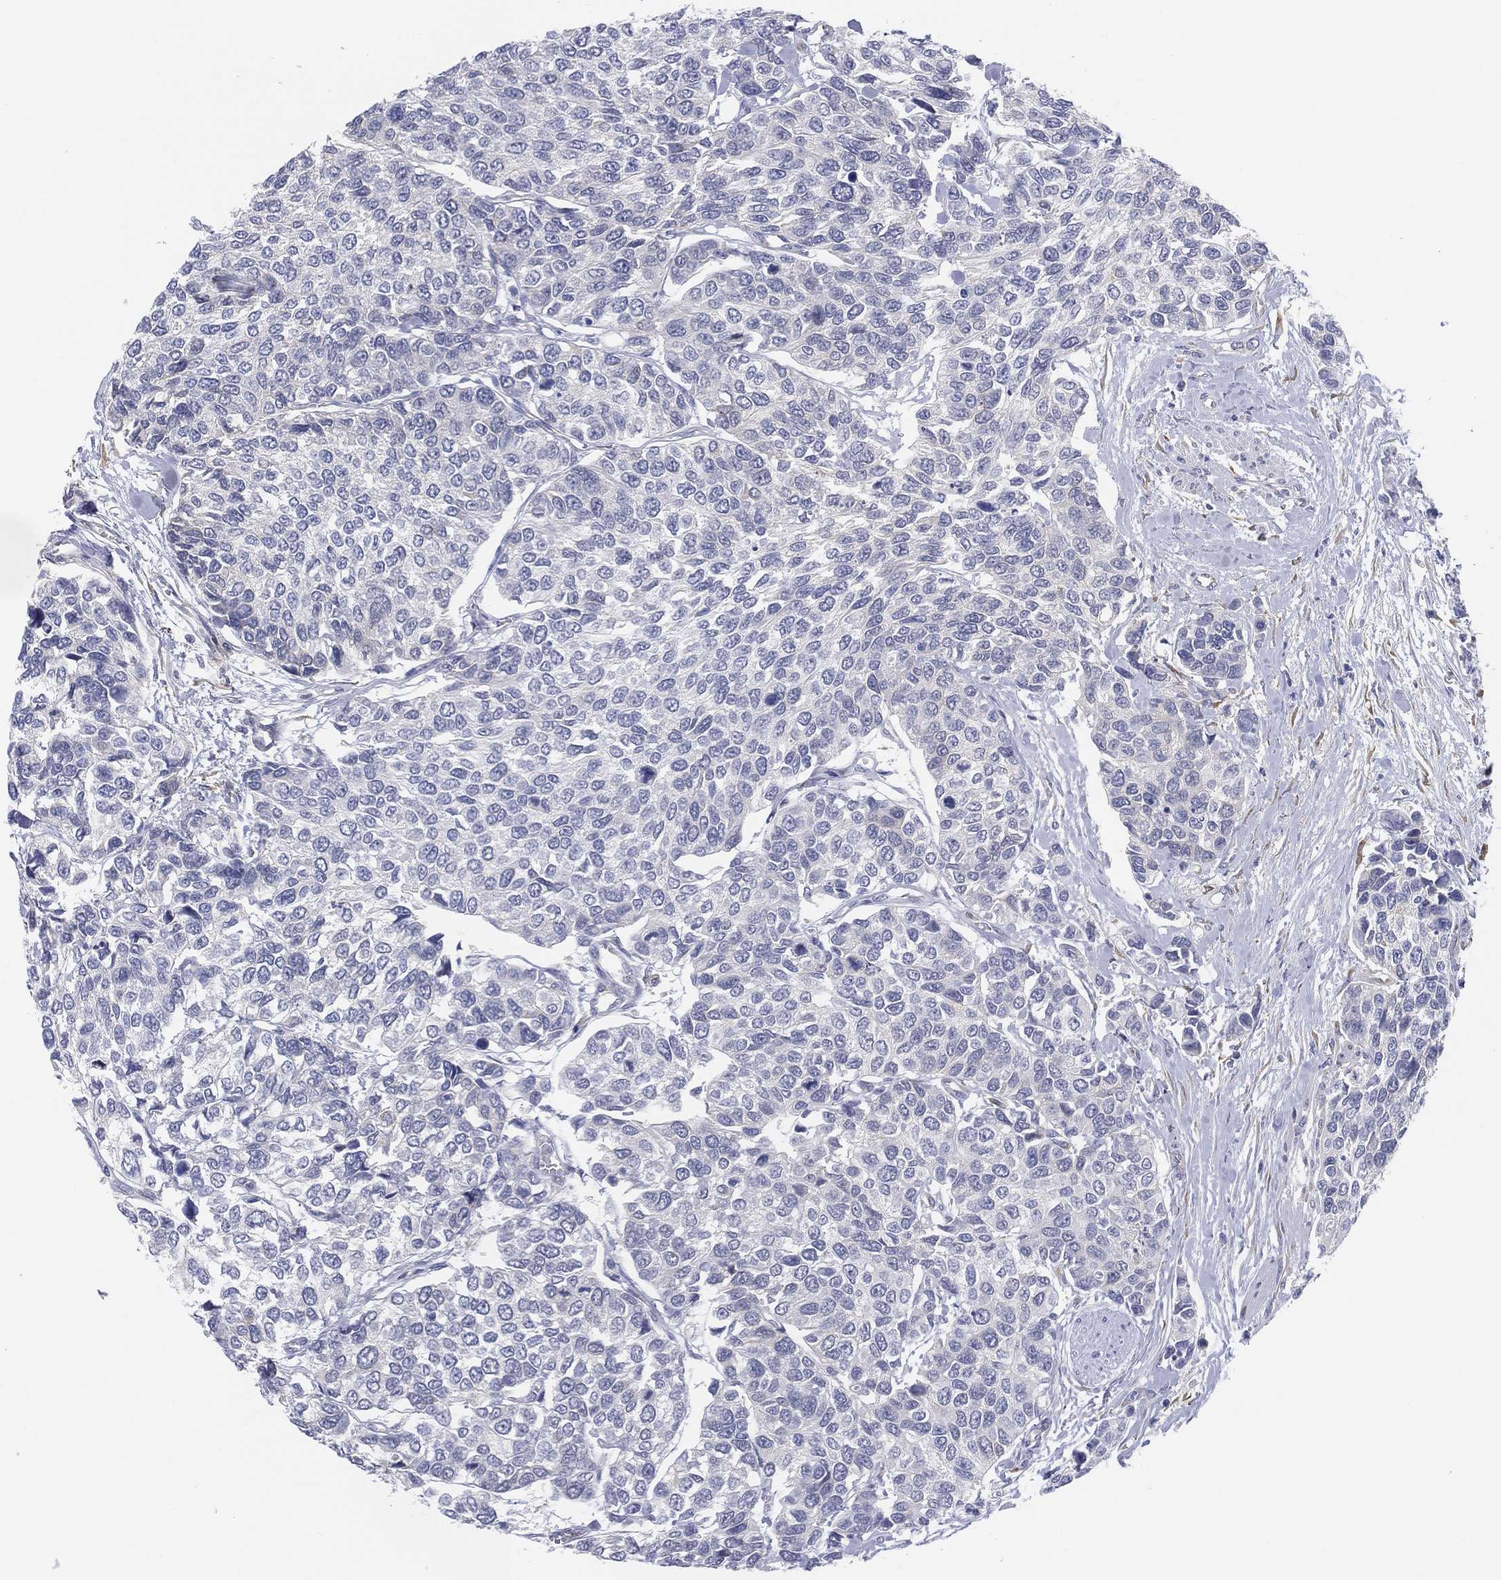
{"staining": {"intensity": "negative", "quantity": "none", "location": "none"}, "tissue": "urothelial cancer", "cell_type": "Tumor cells", "image_type": "cancer", "snomed": [{"axis": "morphology", "description": "Urothelial carcinoma, High grade"}, {"axis": "topography", "description": "Urinary bladder"}], "caption": "High power microscopy histopathology image of an IHC histopathology image of urothelial cancer, revealing no significant positivity in tumor cells.", "gene": "MLF1", "patient": {"sex": "male", "age": 77}}